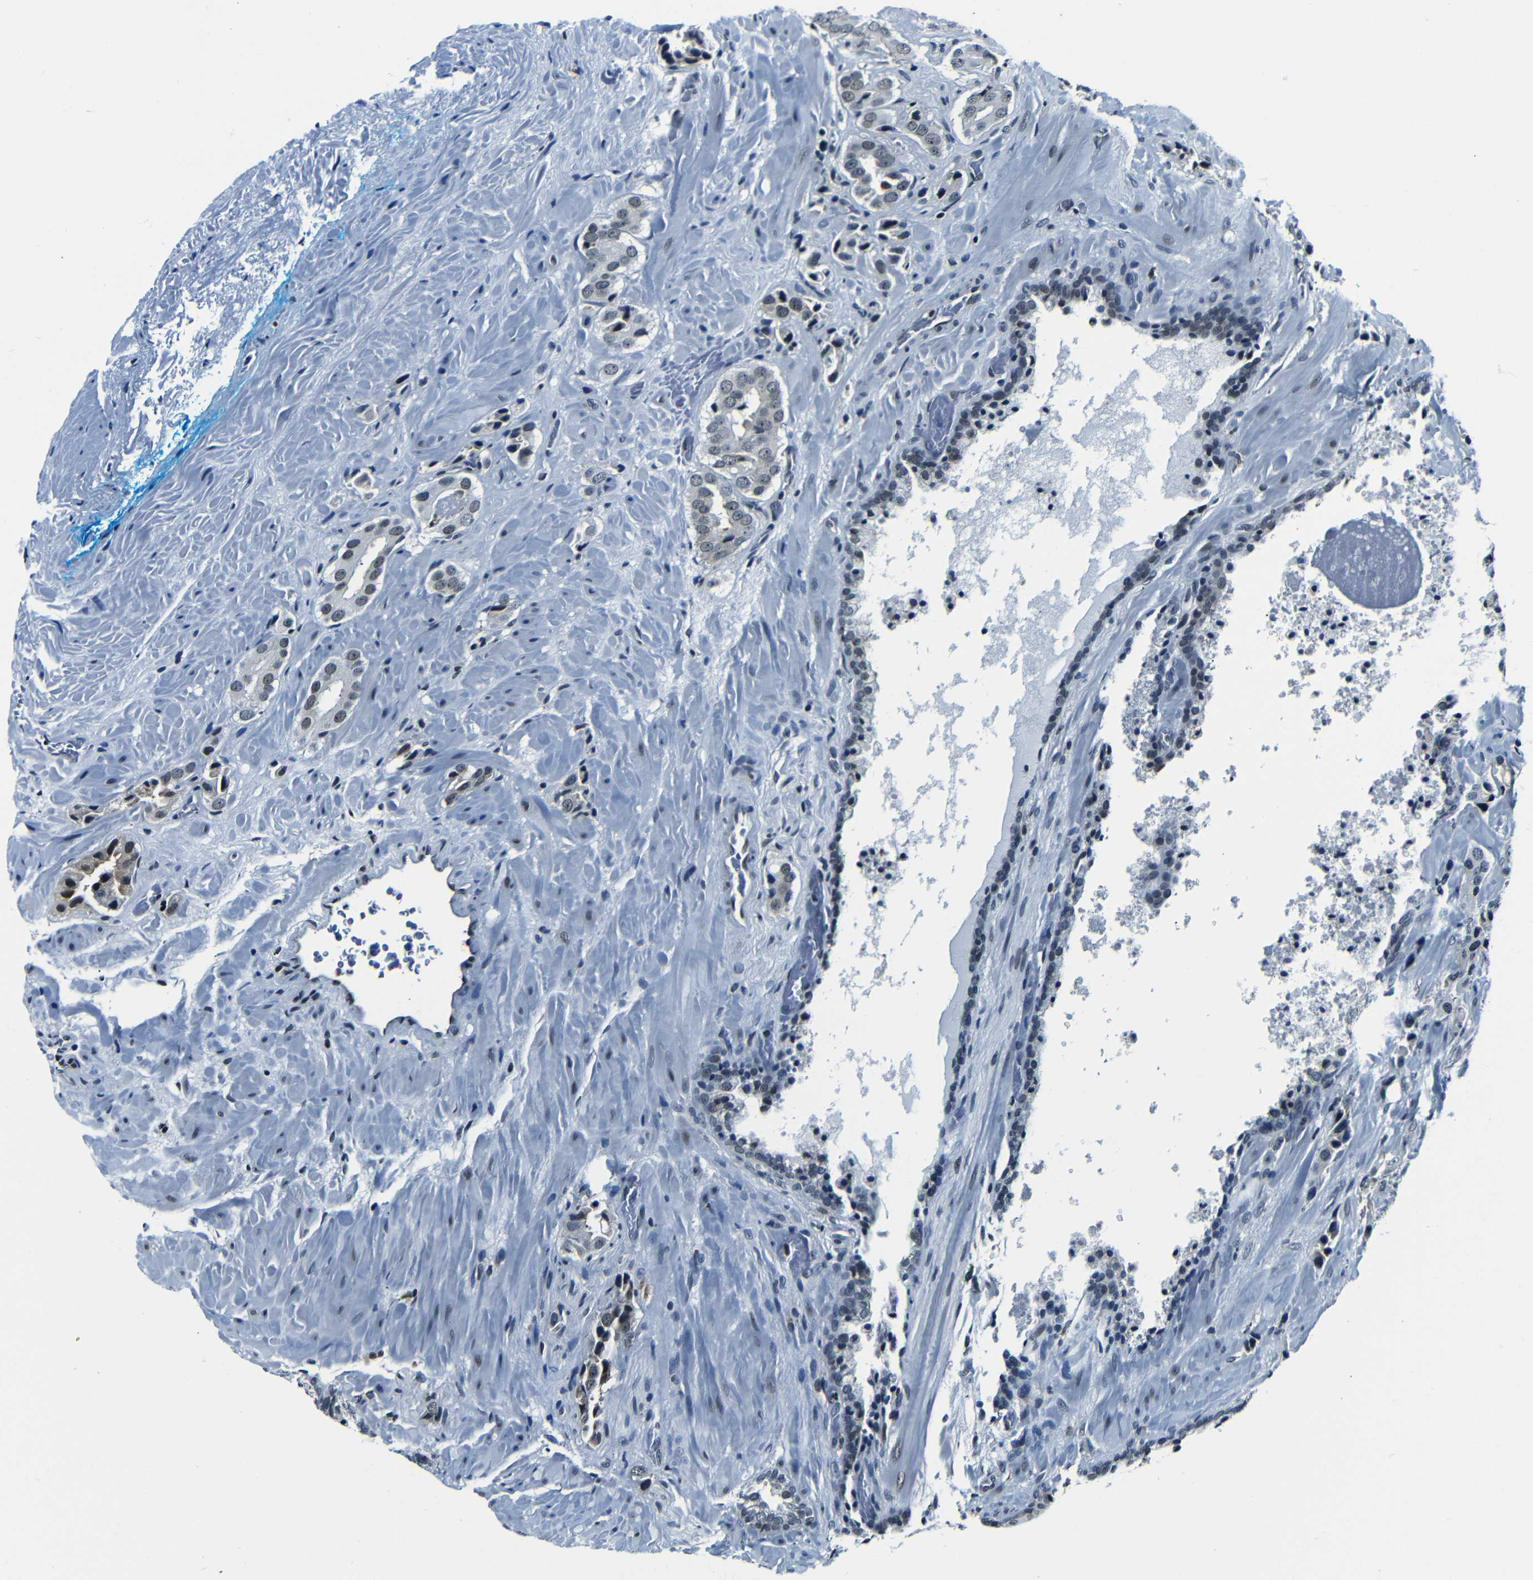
{"staining": {"intensity": "weak", "quantity": "<25%", "location": "nuclear"}, "tissue": "prostate cancer", "cell_type": "Tumor cells", "image_type": "cancer", "snomed": [{"axis": "morphology", "description": "Adenocarcinoma, High grade"}, {"axis": "topography", "description": "Prostate"}], "caption": "A high-resolution photomicrograph shows immunohistochemistry (IHC) staining of prostate cancer (high-grade adenocarcinoma), which demonstrates no significant staining in tumor cells. (DAB (3,3'-diaminobenzidine) IHC with hematoxylin counter stain).", "gene": "NCBP3", "patient": {"sex": "male", "age": 64}}